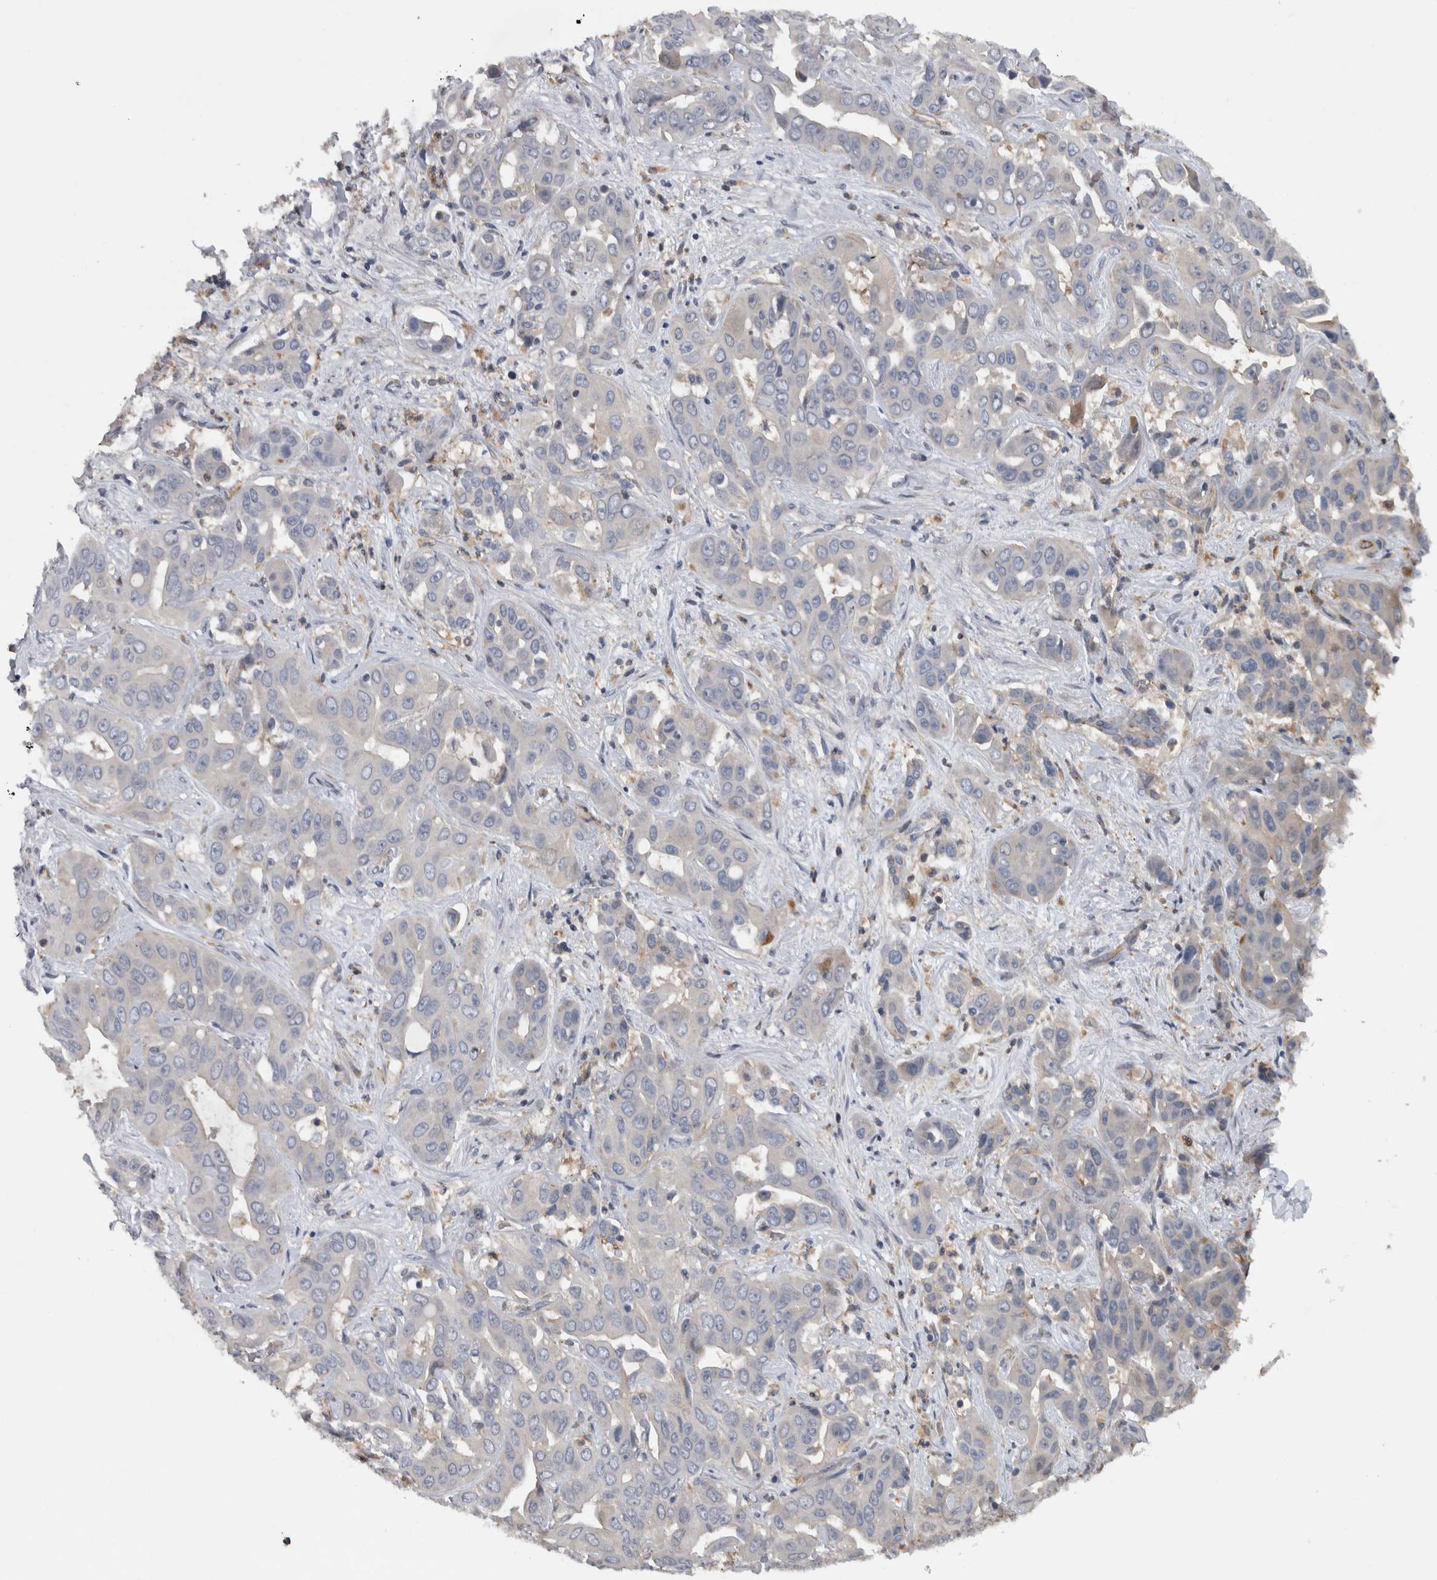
{"staining": {"intensity": "negative", "quantity": "none", "location": "none"}, "tissue": "liver cancer", "cell_type": "Tumor cells", "image_type": "cancer", "snomed": [{"axis": "morphology", "description": "Cholangiocarcinoma"}, {"axis": "topography", "description": "Liver"}], "caption": "This is a image of immunohistochemistry (IHC) staining of liver cholangiocarcinoma, which shows no positivity in tumor cells.", "gene": "NT5C2", "patient": {"sex": "female", "age": 52}}